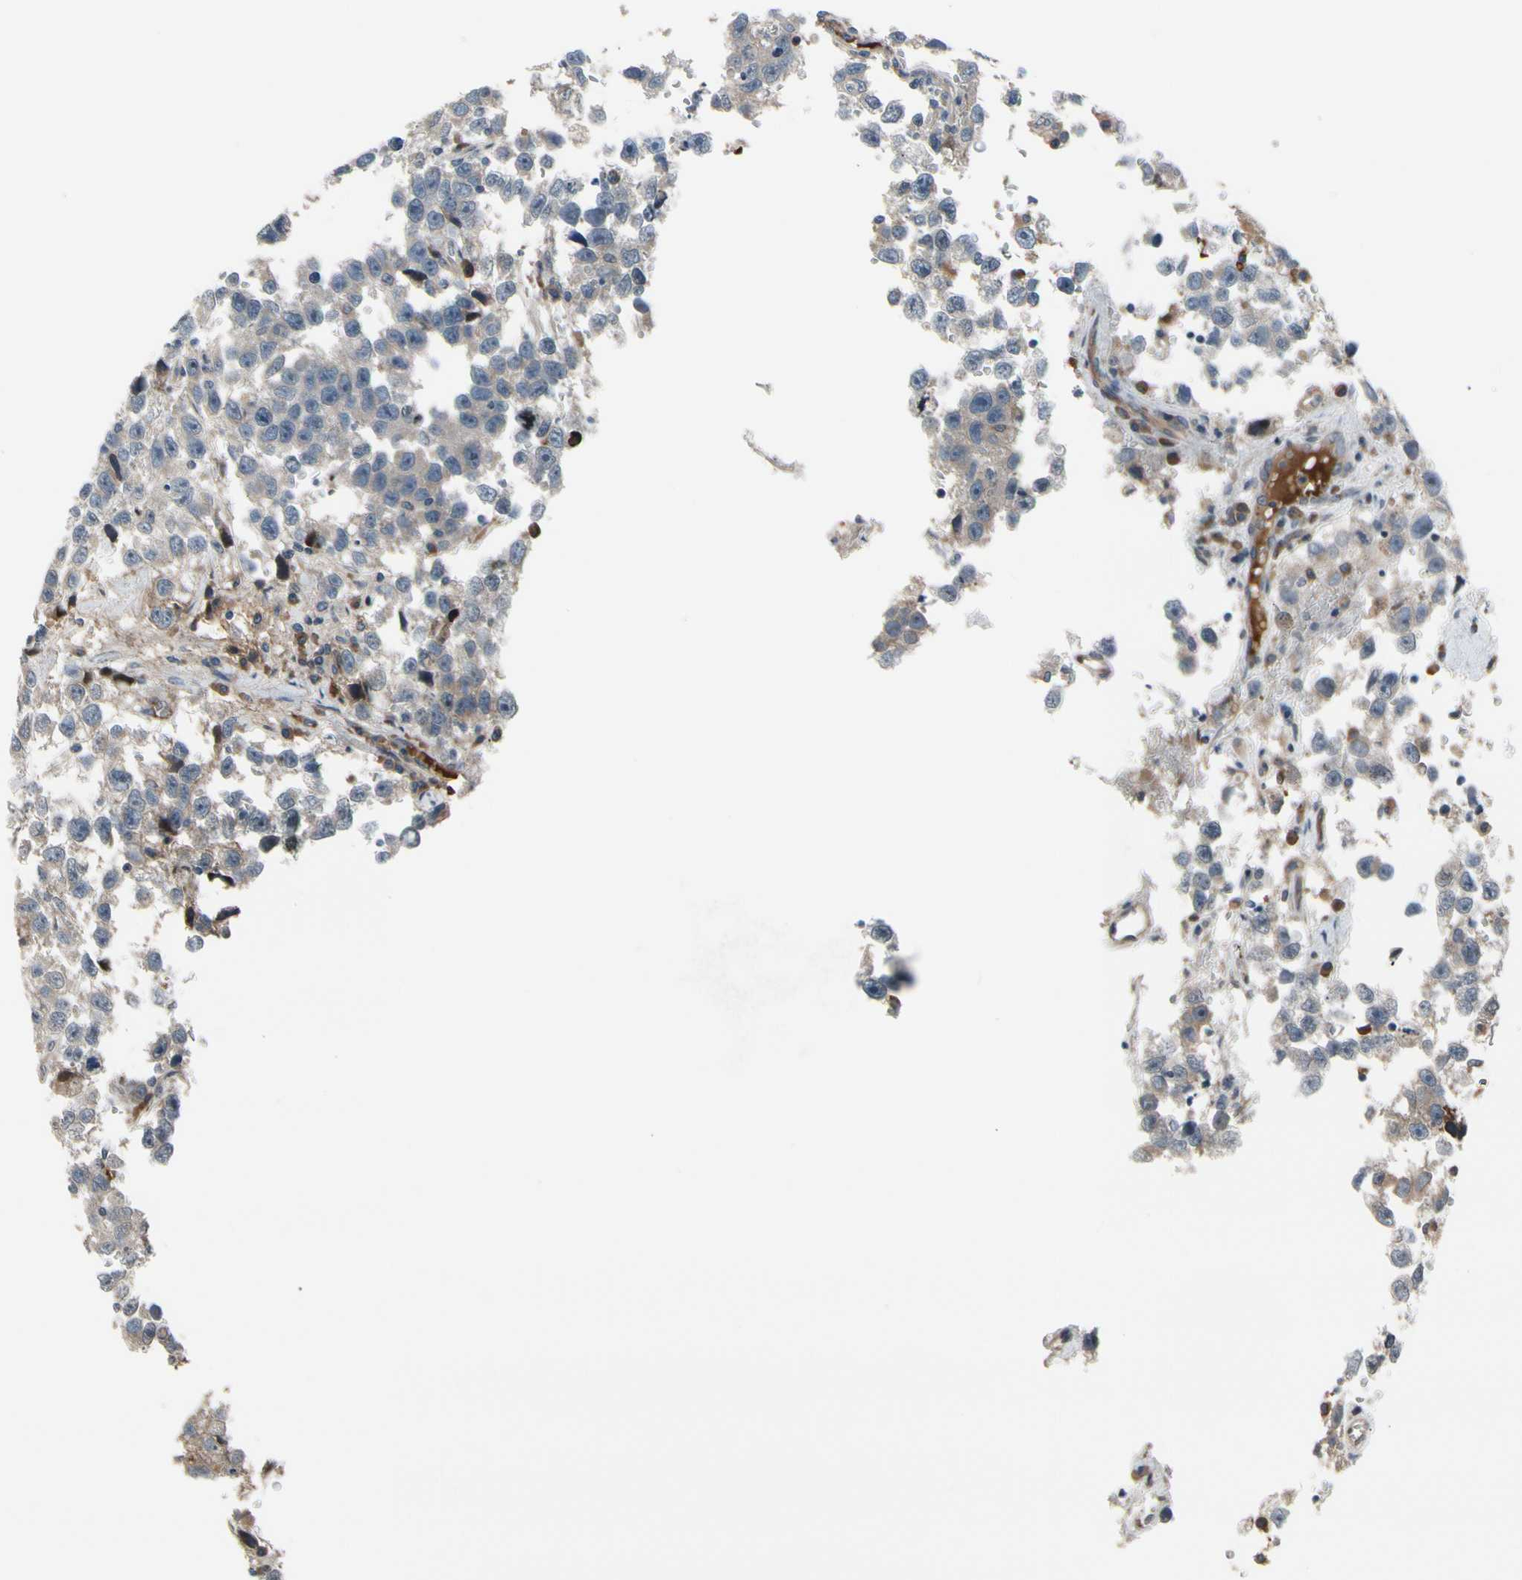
{"staining": {"intensity": "negative", "quantity": "none", "location": "none"}, "tissue": "testis cancer", "cell_type": "Tumor cells", "image_type": "cancer", "snomed": [{"axis": "morphology", "description": "Seminoma, NOS"}, {"axis": "topography", "description": "Testis"}], "caption": "Tumor cells are negative for protein expression in human testis cancer (seminoma).", "gene": "SNX29", "patient": {"sex": "male", "age": 33}}